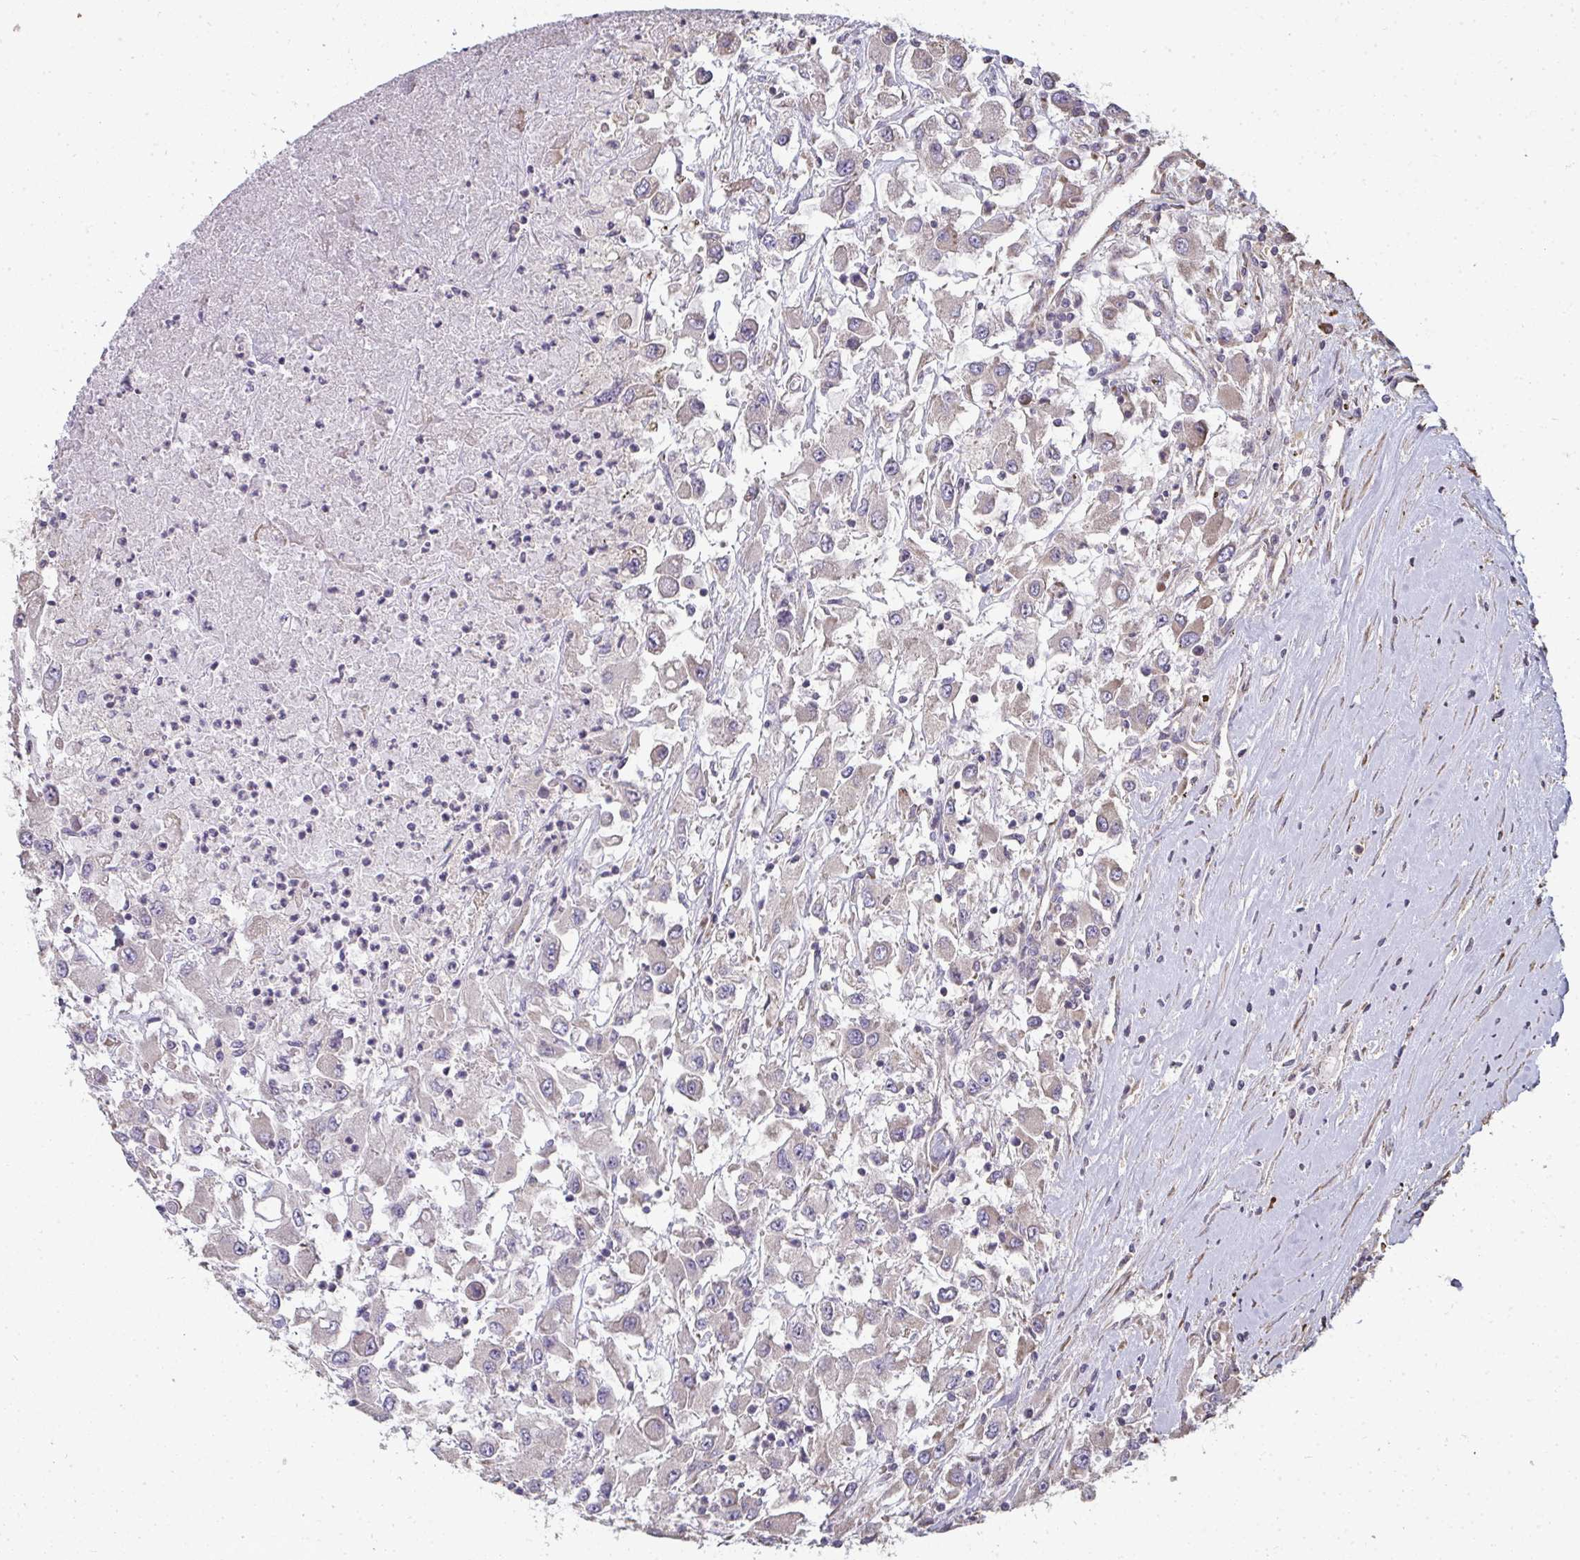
{"staining": {"intensity": "negative", "quantity": "none", "location": "none"}, "tissue": "renal cancer", "cell_type": "Tumor cells", "image_type": "cancer", "snomed": [{"axis": "morphology", "description": "Adenocarcinoma, NOS"}, {"axis": "topography", "description": "Kidney"}], "caption": "Immunohistochemistry (IHC) of human renal cancer (adenocarcinoma) reveals no positivity in tumor cells.", "gene": "ZFYVE28", "patient": {"sex": "female", "age": 67}}